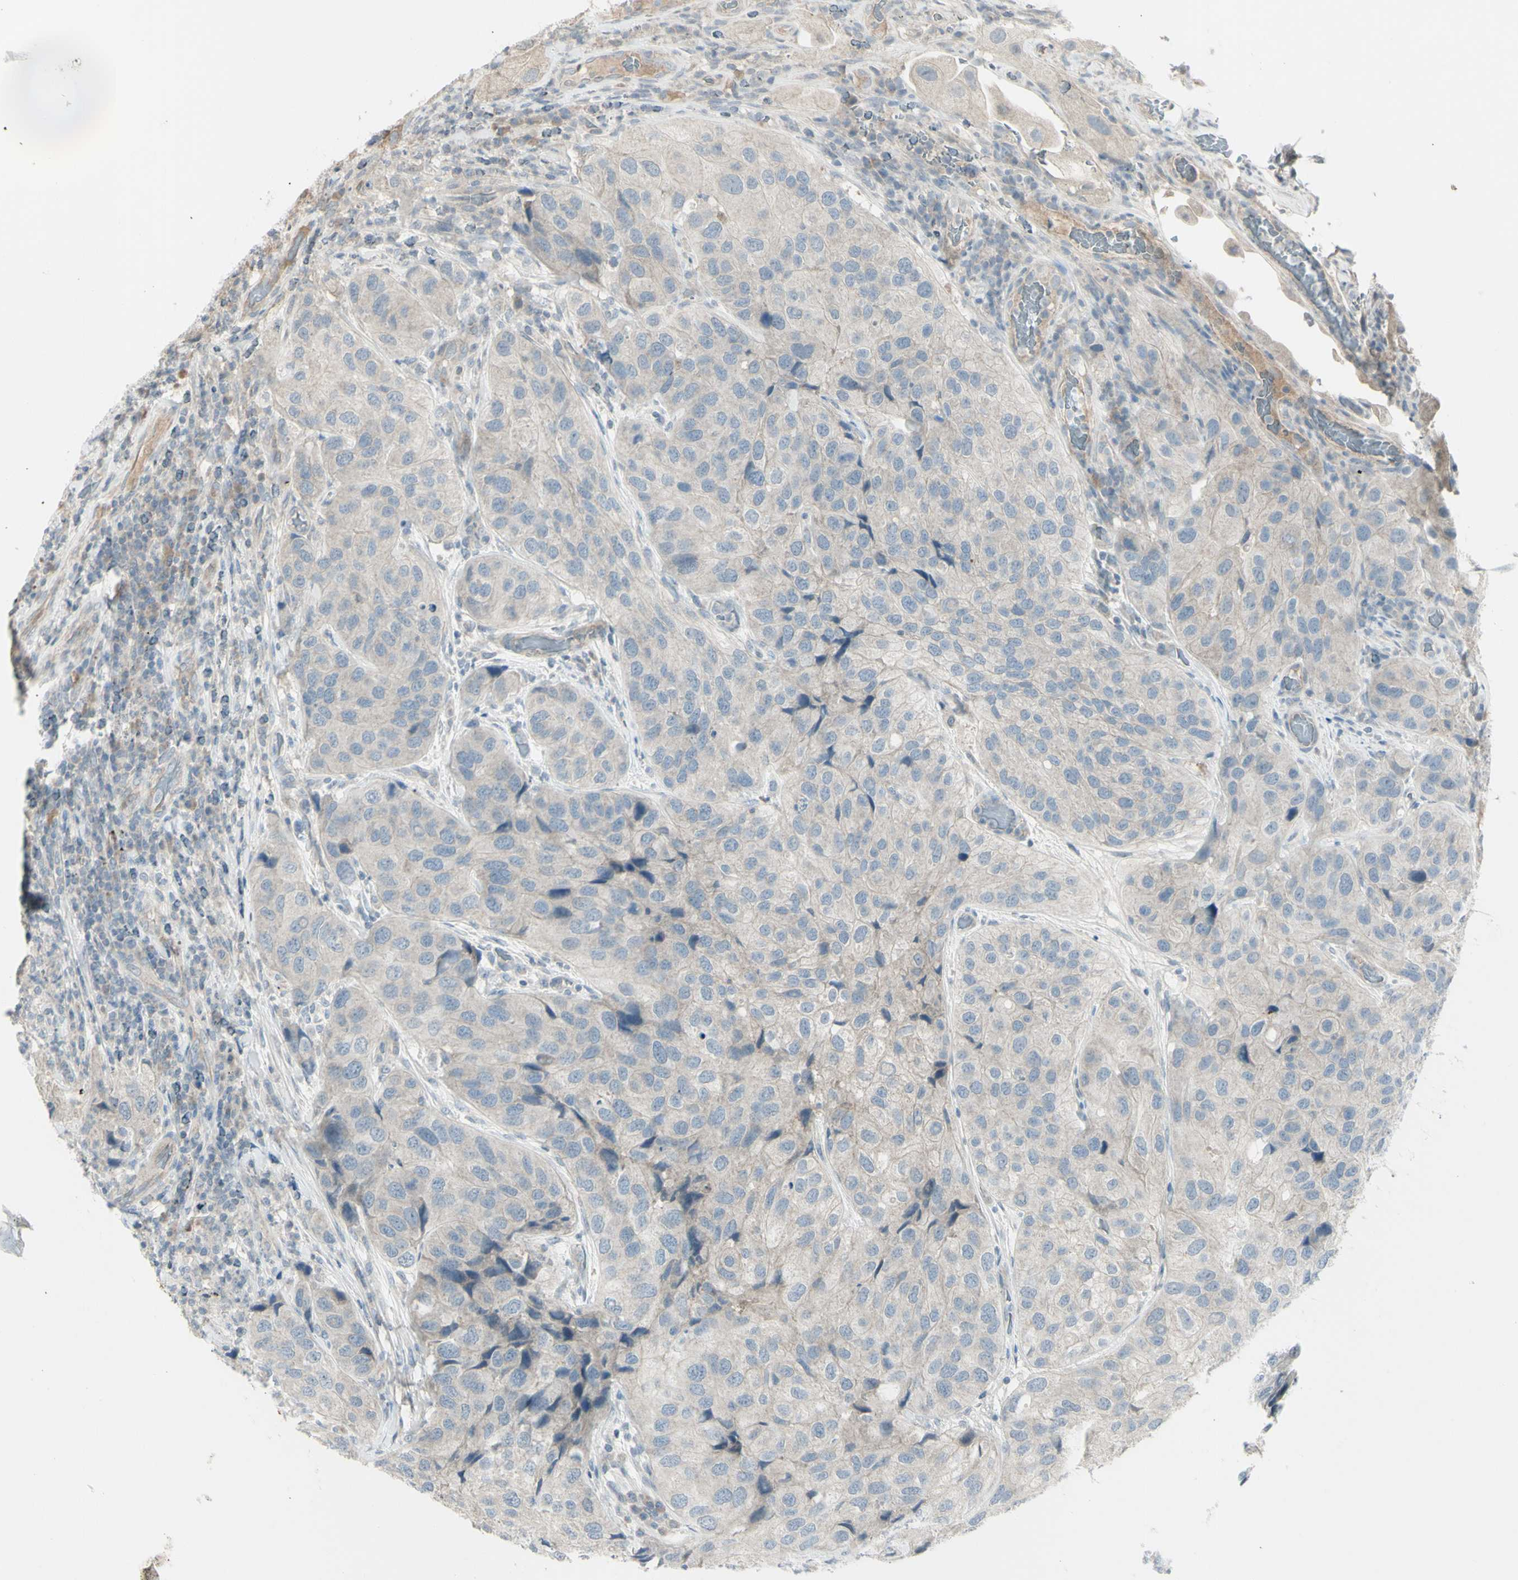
{"staining": {"intensity": "weak", "quantity": ">75%", "location": "cytoplasmic/membranous"}, "tissue": "urothelial cancer", "cell_type": "Tumor cells", "image_type": "cancer", "snomed": [{"axis": "morphology", "description": "Urothelial carcinoma, High grade"}, {"axis": "topography", "description": "Urinary bladder"}], "caption": "Urothelial cancer was stained to show a protein in brown. There is low levels of weak cytoplasmic/membranous expression in about >75% of tumor cells.", "gene": "SH3GL2", "patient": {"sex": "female", "age": 64}}